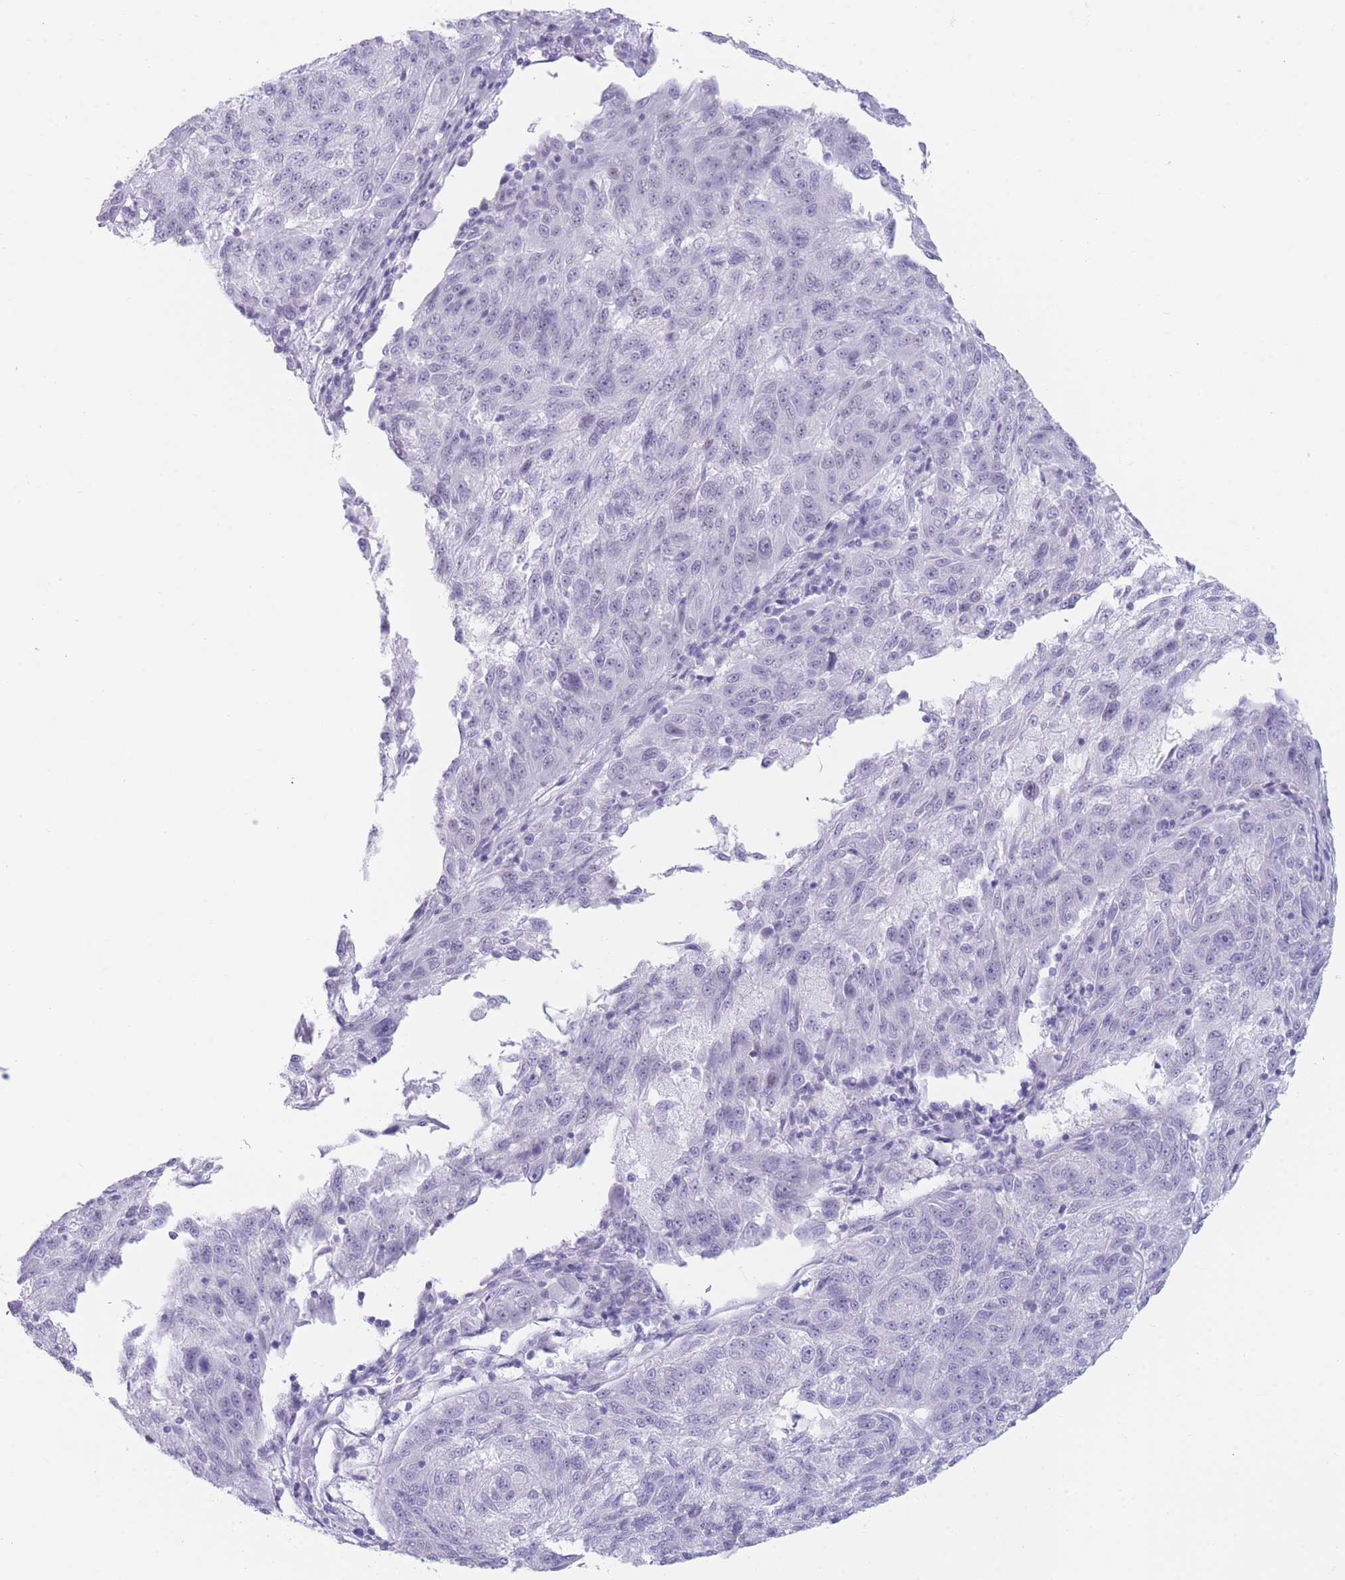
{"staining": {"intensity": "negative", "quantity": "none", "location": "none"}, "tissue": "melanoma", "cell_type": "Tumor cells", "image_type": "cancer", "snomed": [{"axis": "morphology", "description": "Malignant melanoma, NOS"}, {"axis": "topography", "description": "Skin"}], "caption": "This micrograph is of malignant melanoma stained with immunohistochemistry to label a protein in brown with the nuclei are counter-stained blue. There is no positivity in tumor cells. (DAB (3,3'-diaminobenzidine) IHC visualized using brightfield microscopy, high magnification).", "gene": "IFNA6", "patient": {"sex": "male", "age": 53}}